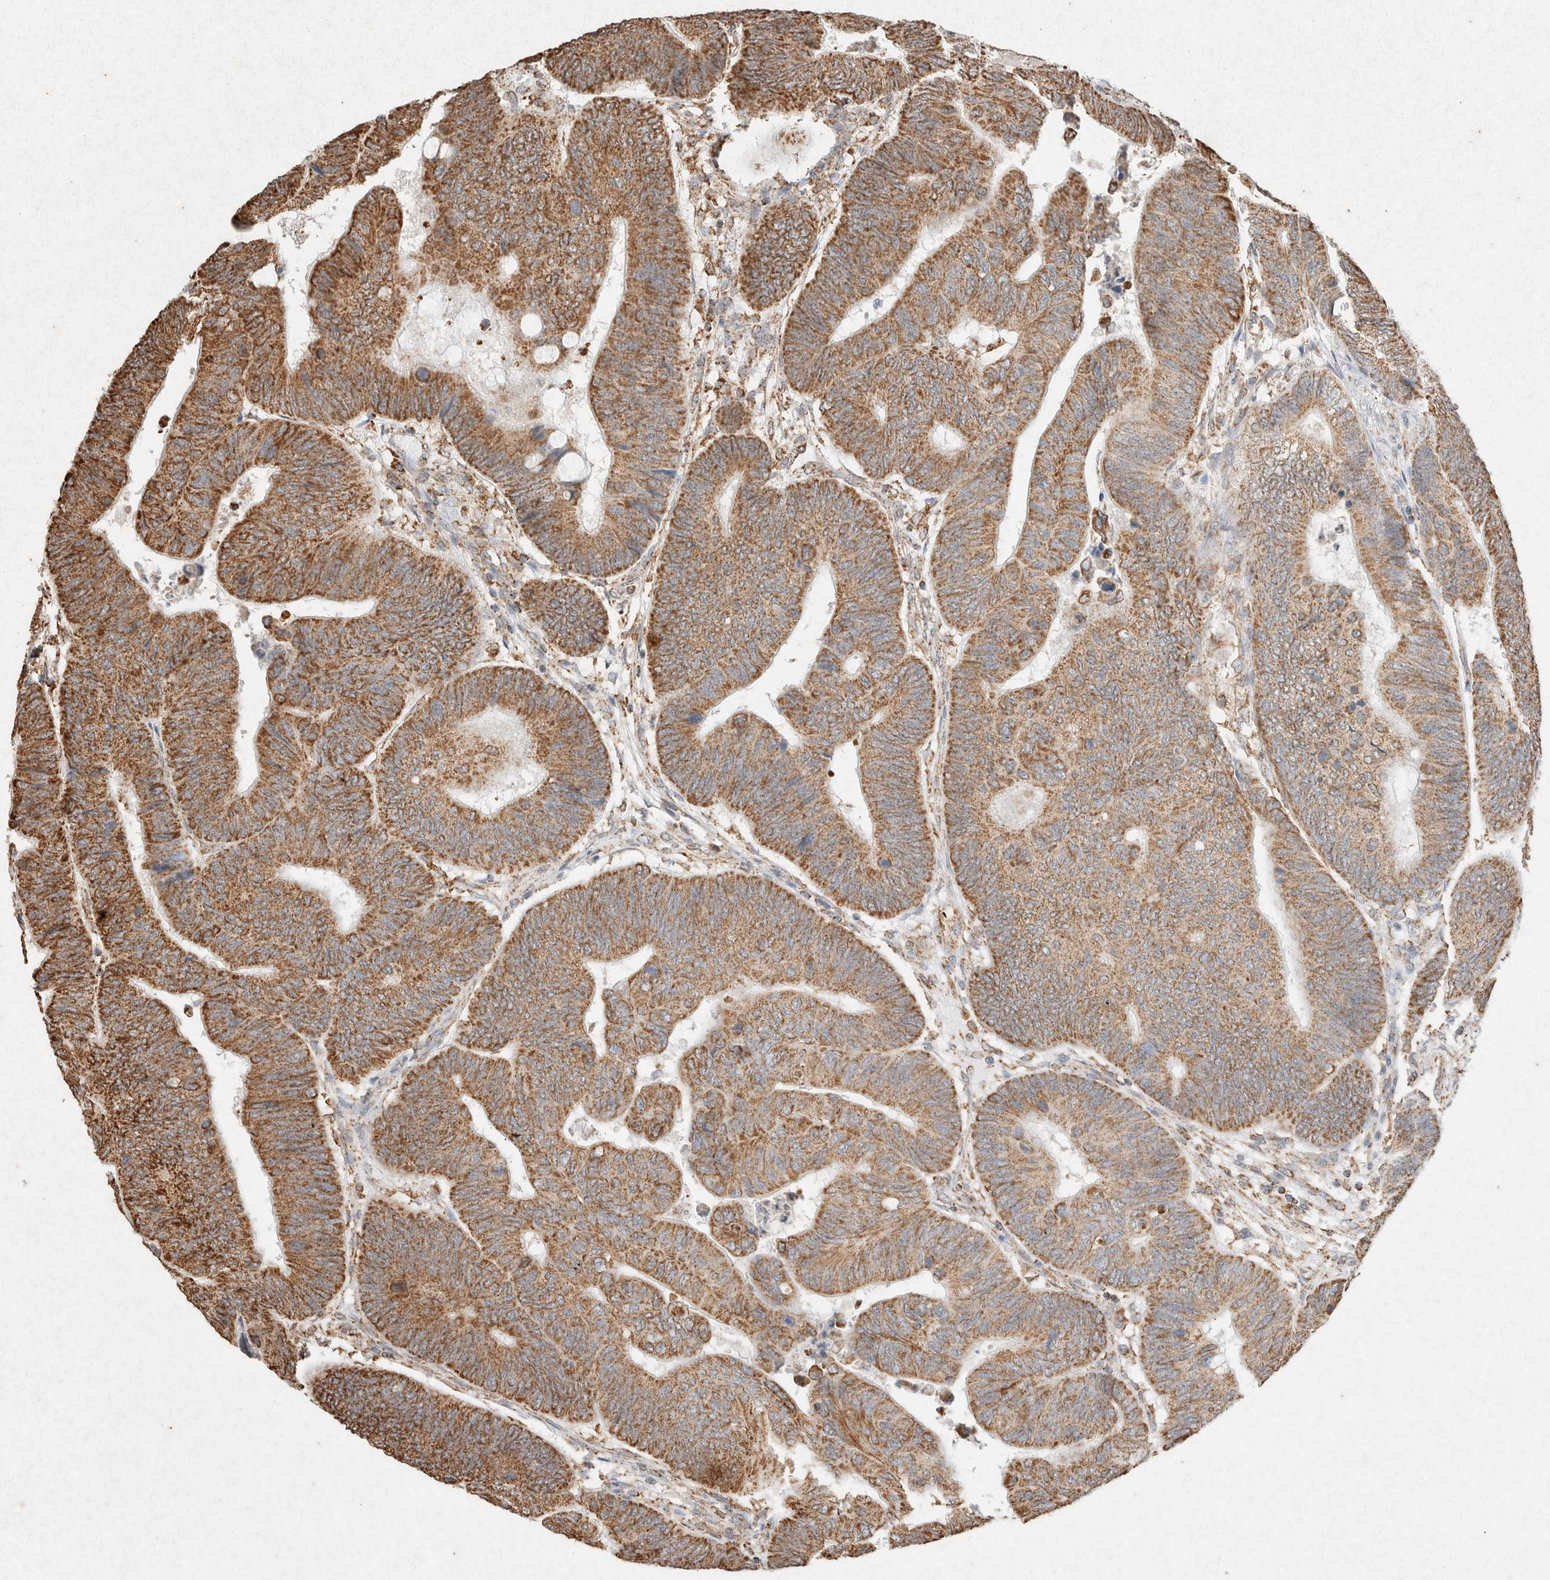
{"staining": {"intensity": "moderate", "quantity": ">75%", "location": "cytoplasmic/membranous"}, "tissue": "colorectal cancer", "cell_type": "Tumor cells", "image_type": "cancer", "snomed": [{"axis": "morphology", "description": "Normal tissue, NOS"}, {"axis": "morphology", "description": "Adenocarcinoma, NOS"}, {"axis": "topography", "description": "Rectum"}, {"axis": "topography", "description": "Peripheral nerve tissue"}], "caption": "Tumor cells reveal moderate cytoplasmic/membranous expression in approximately >75% of cells in colorectal cancer.", "gene": "SDC2", "patient": {"sex": "male", "age": 92}}